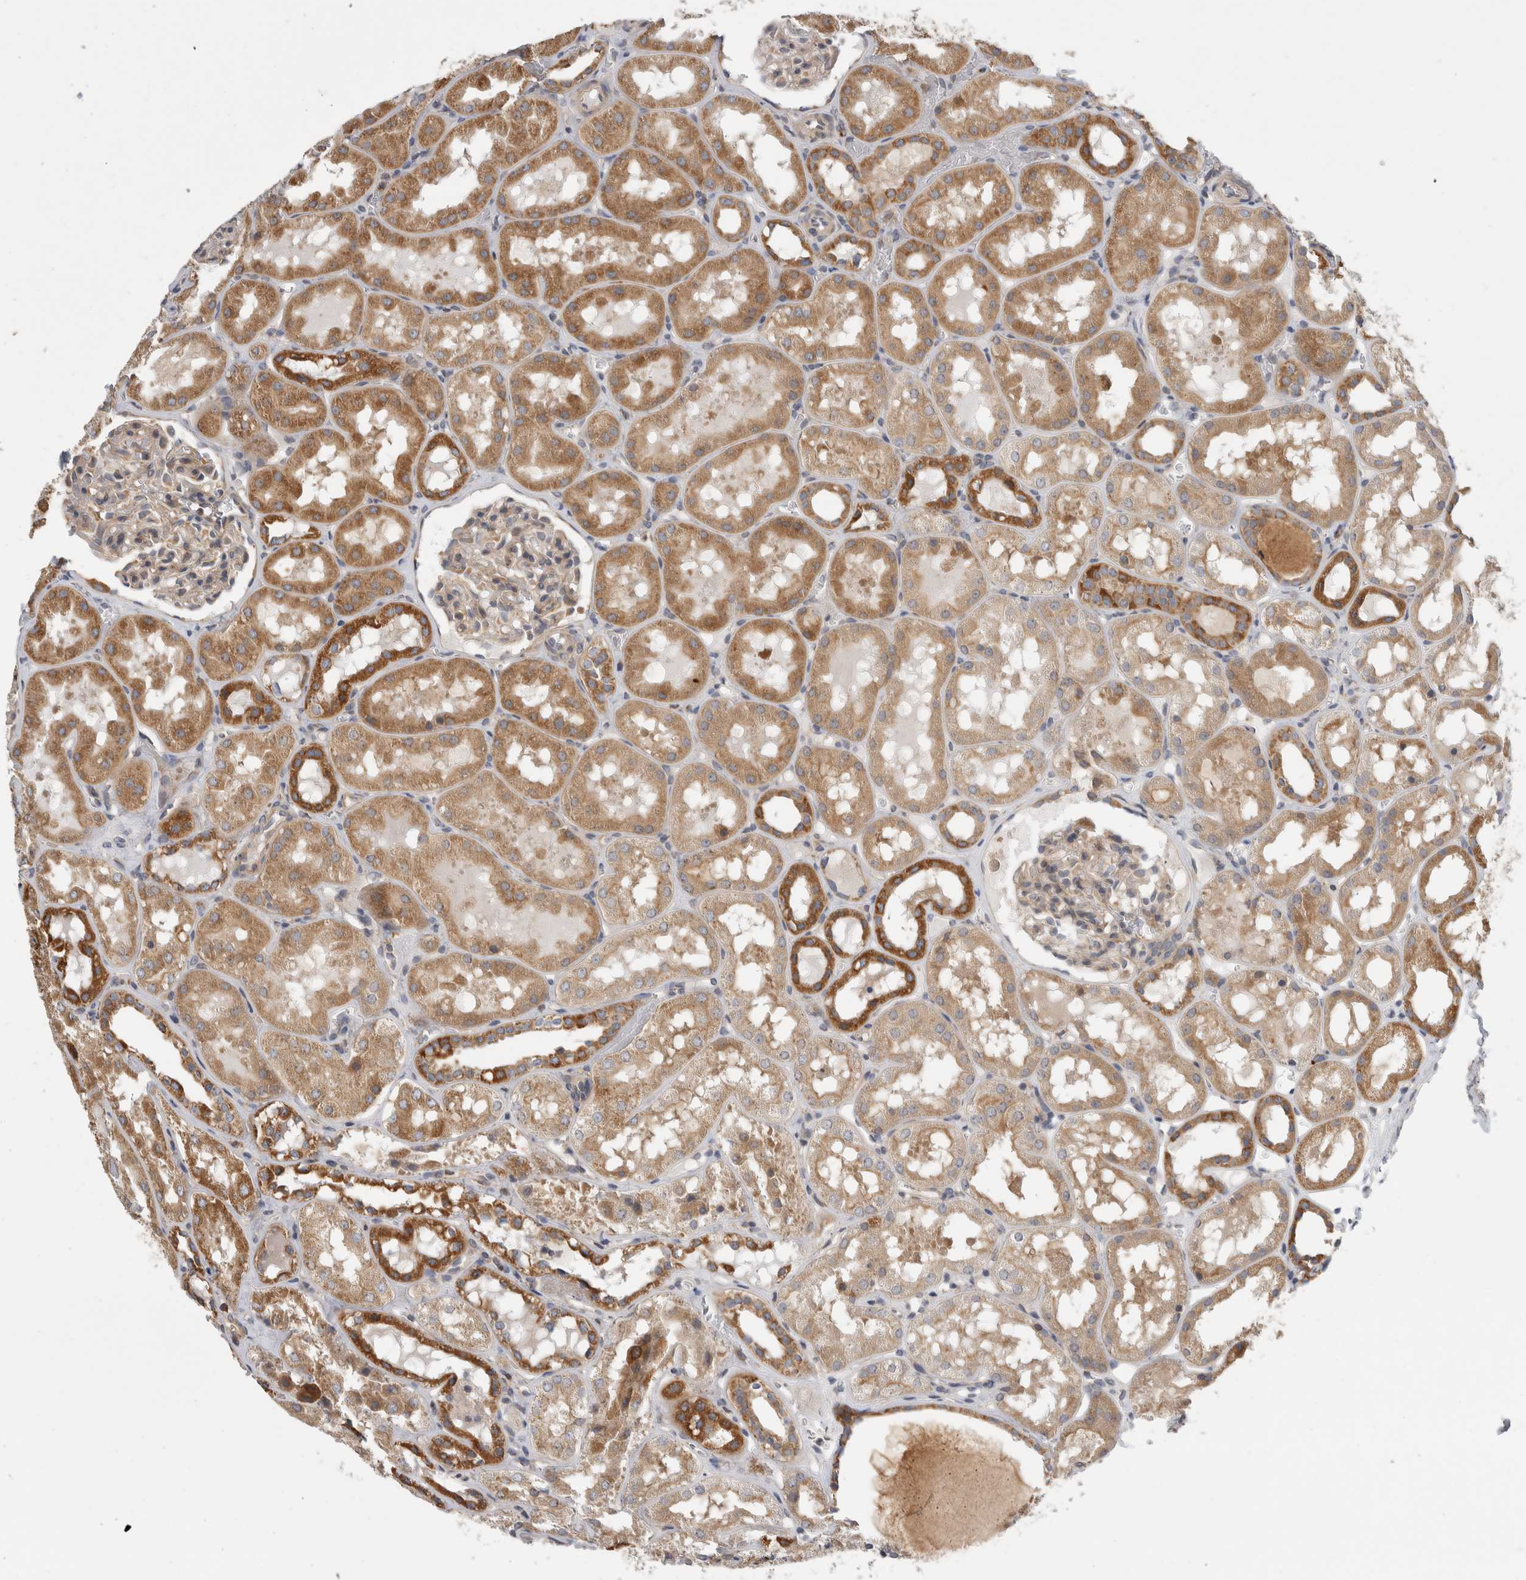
{"staining": {"intensity": "negative", "quantity": "none", "location": "none"}, "tissue": "kidney", "cell_type": "Cells in glomeruli", "image_type": "normal", "snomed": [{"axis": "morphology", "description": "Normal tissue, NOS"}, {"axis": "topography", "description": "Kidney"}, {"axis": "topography", "description": "Urinary bladder"}], "caption": "The histopathology image shows no significant staining in cells in glomeruli of kidney.", "gene": "GRIK2", "patient": {"sex": "male", "age": 16}}